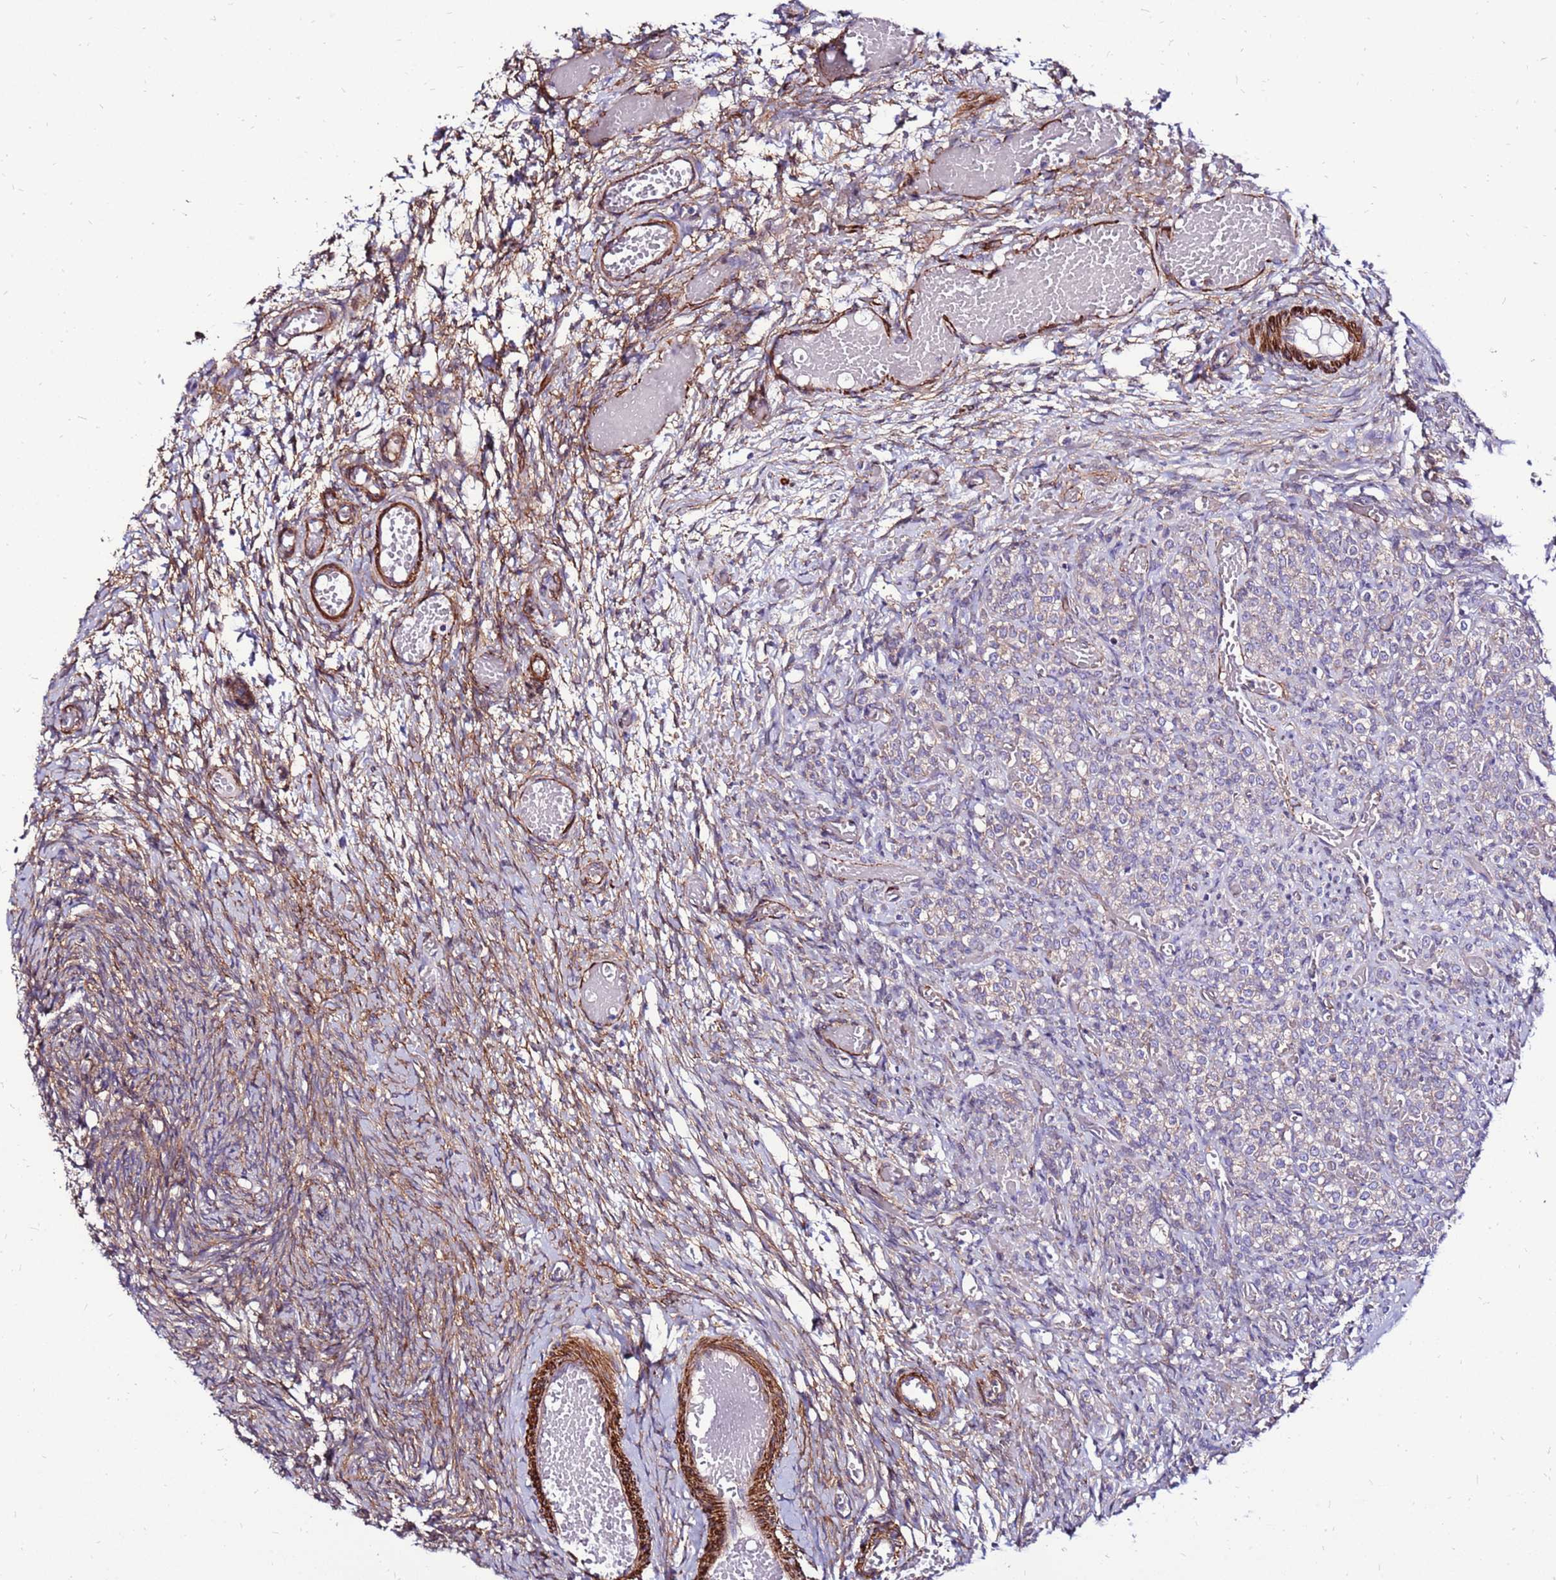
{"staining": {"intensity": "moderate", "quantity": ">75%", "location": "cytoplasmic/membranous"}, "tissue": "ovary", "cell_type": "Follicle cells", "image_type": "normal", "snomed": [{"axis": "morphology", "description": "Adenocarcinoma, NOS"}, {"axis": "topography", "description": "Endometrium"}], "caption": "Follicle cells display medium levels of moderate cytoplasmic/membranous staining in approximately >75% of cells in unremarkable human ovary. (DAB (3,3'-diaminobenzidine) = brown stain, brightfield microscopy at high magnification).", "gene": "EI24", "patient": {"sex": "female", "age": 32}}